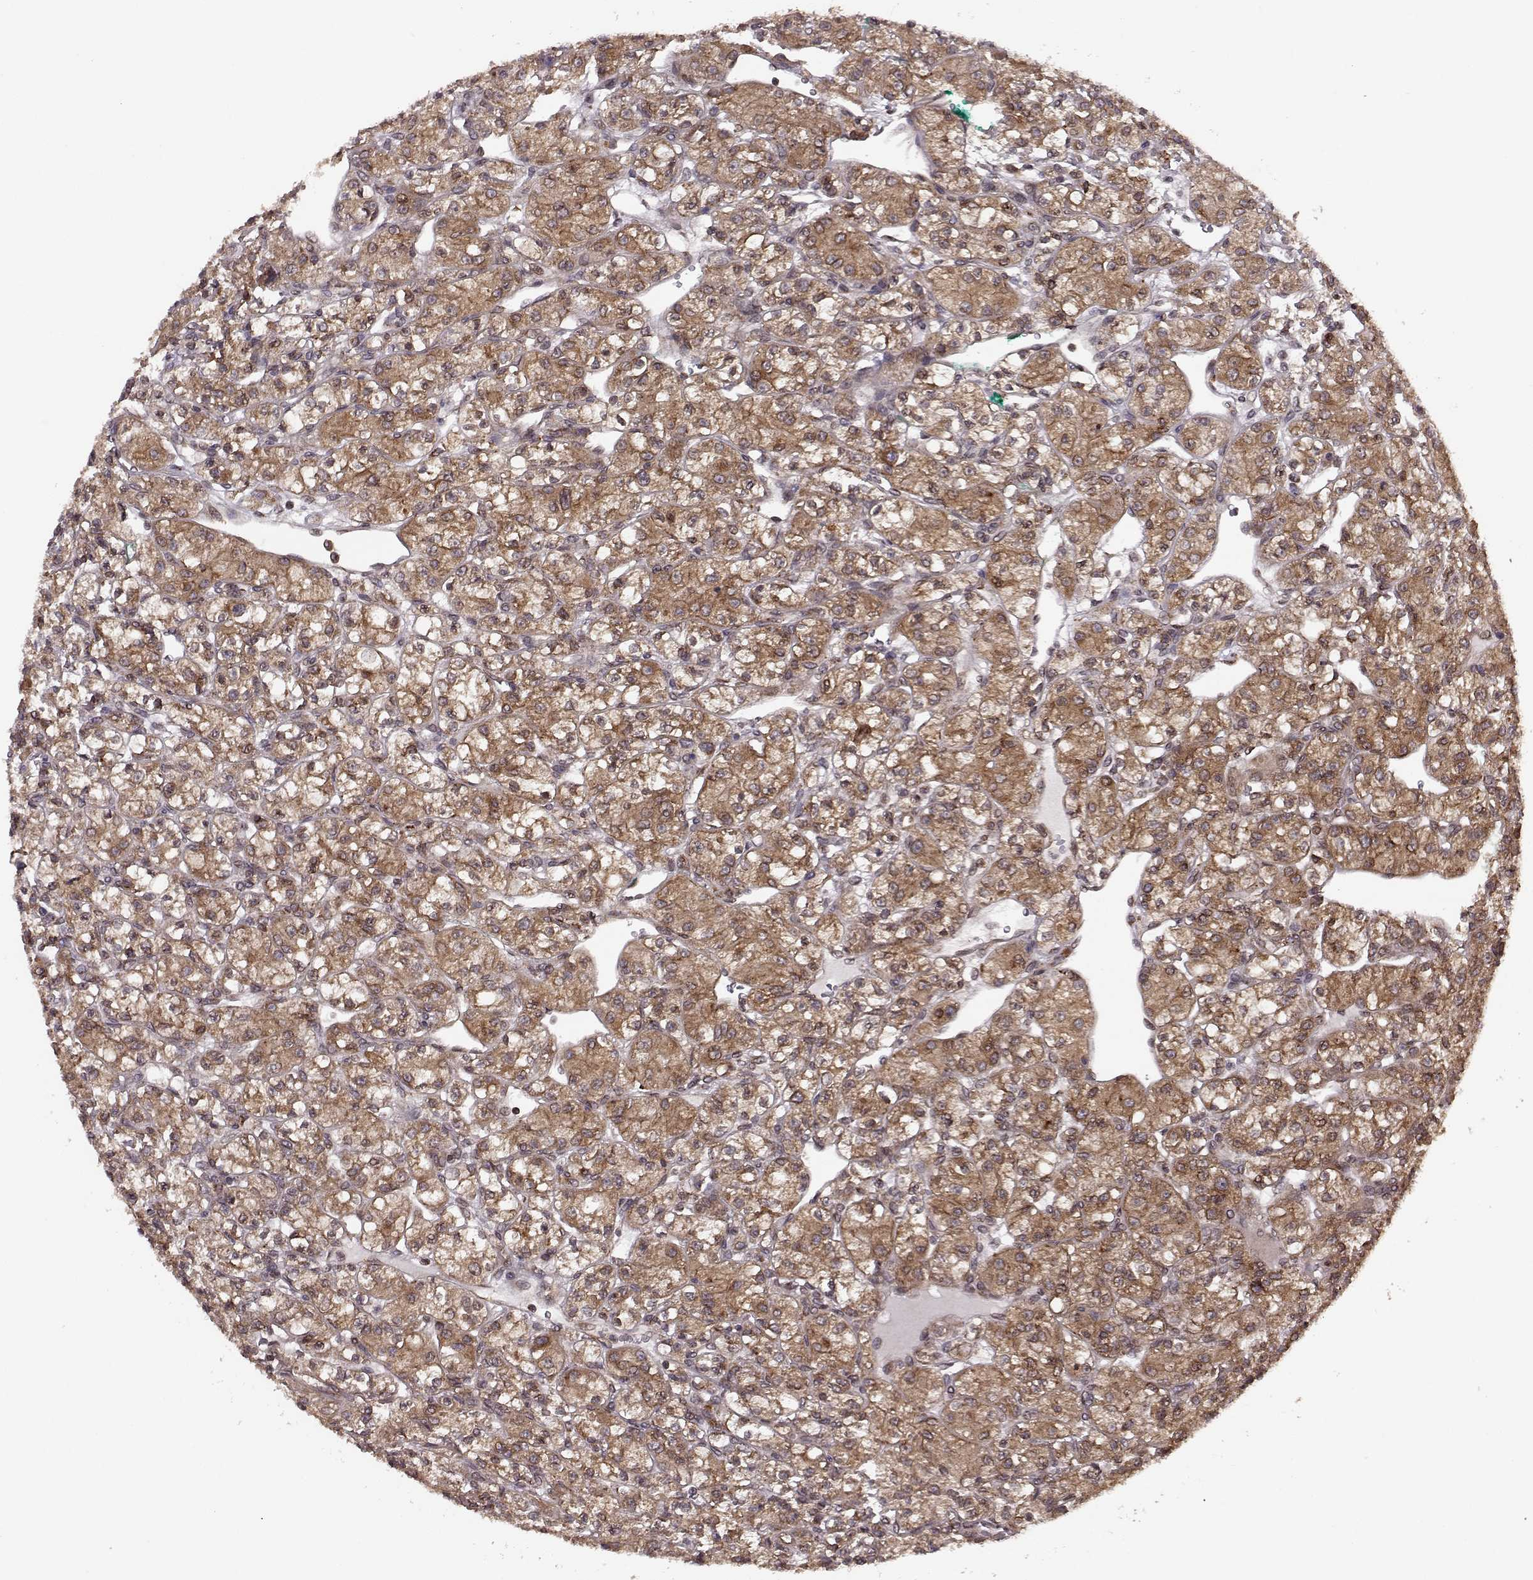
{"staining": {"intensity": "moderate", "quantity": "25%-75%", "location": "cytoplasmic/membranous"}, "tissue": "renal cancer", "cell_type": "Tumor cells", "image_type": "cancer", "snomed": [{"axis": "morphology", "description": "Adenocarcinoma, NOS"}, {"axis": "topography", "description": "Kidney"}], "caption": "Brown immunohistochemical staining in human adenocarcinoma (renal) shows moderate cytoplasmic/membranous staining in about 25%-75% of tumor cells. Nuclei are stained in blue.", "gene": "YIPF5", "patient": {"sex": "female", "age": 70}}